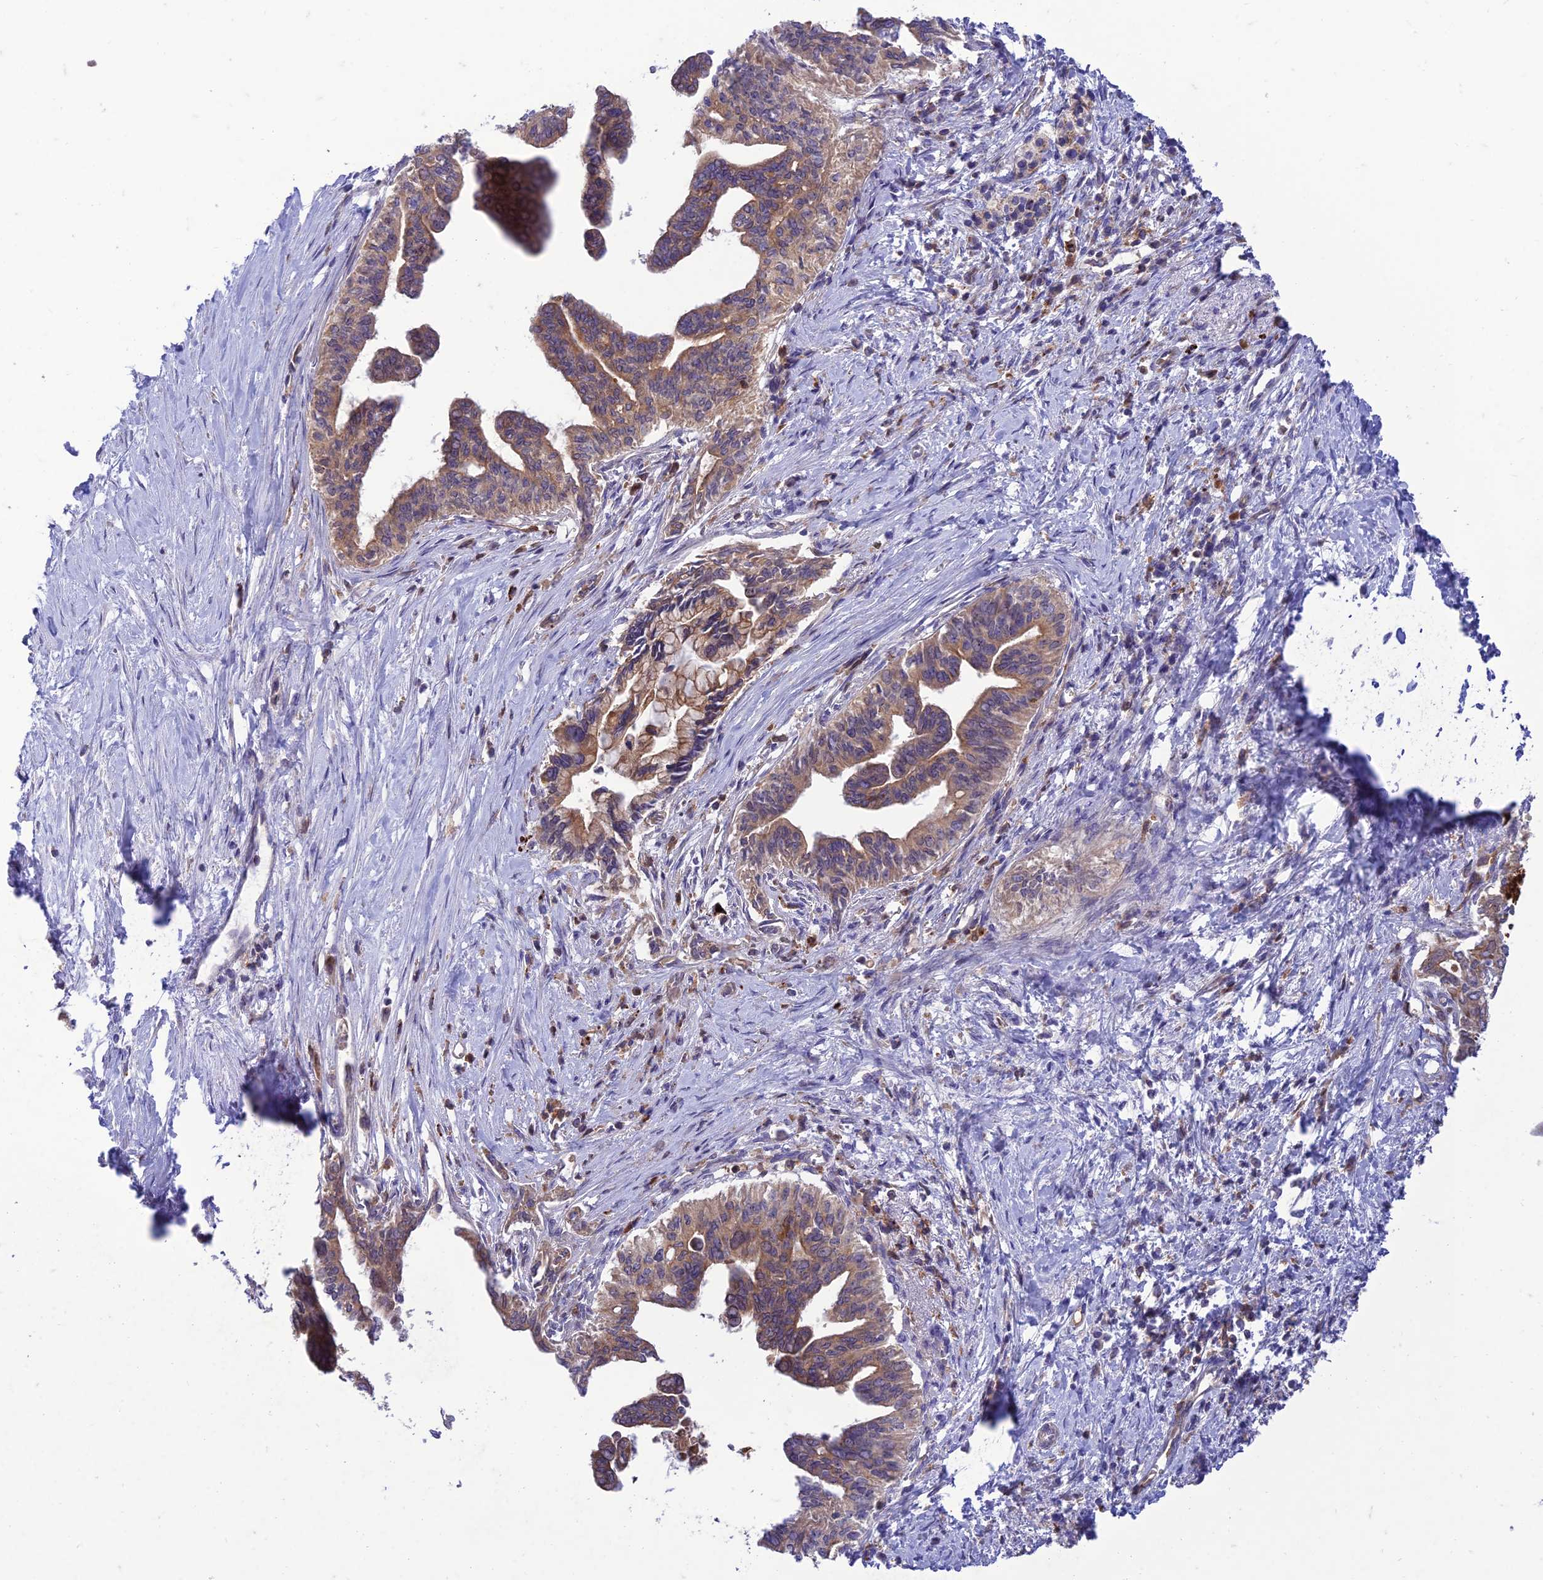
{"staining": {"intensity": "moderate", "quantity": ">75%", "location": "cytoplasmic/membranous"}, "tissue": "pancreatic cancer", "cell_type": "Tumor cells", "image_type": "cancer", "snomed": [{"axis": "morphology", "description": "Adenocarcinoma, NOS"}, {"axis": "topography", "description": "Pancreas"}], "caption": "Pancreatic adenocarcinoma stained with a protein marker demonstrates moderate staining in tumor cells.", "gene": "IRAK3", "patient": {"sex": "female", "age": 83}}